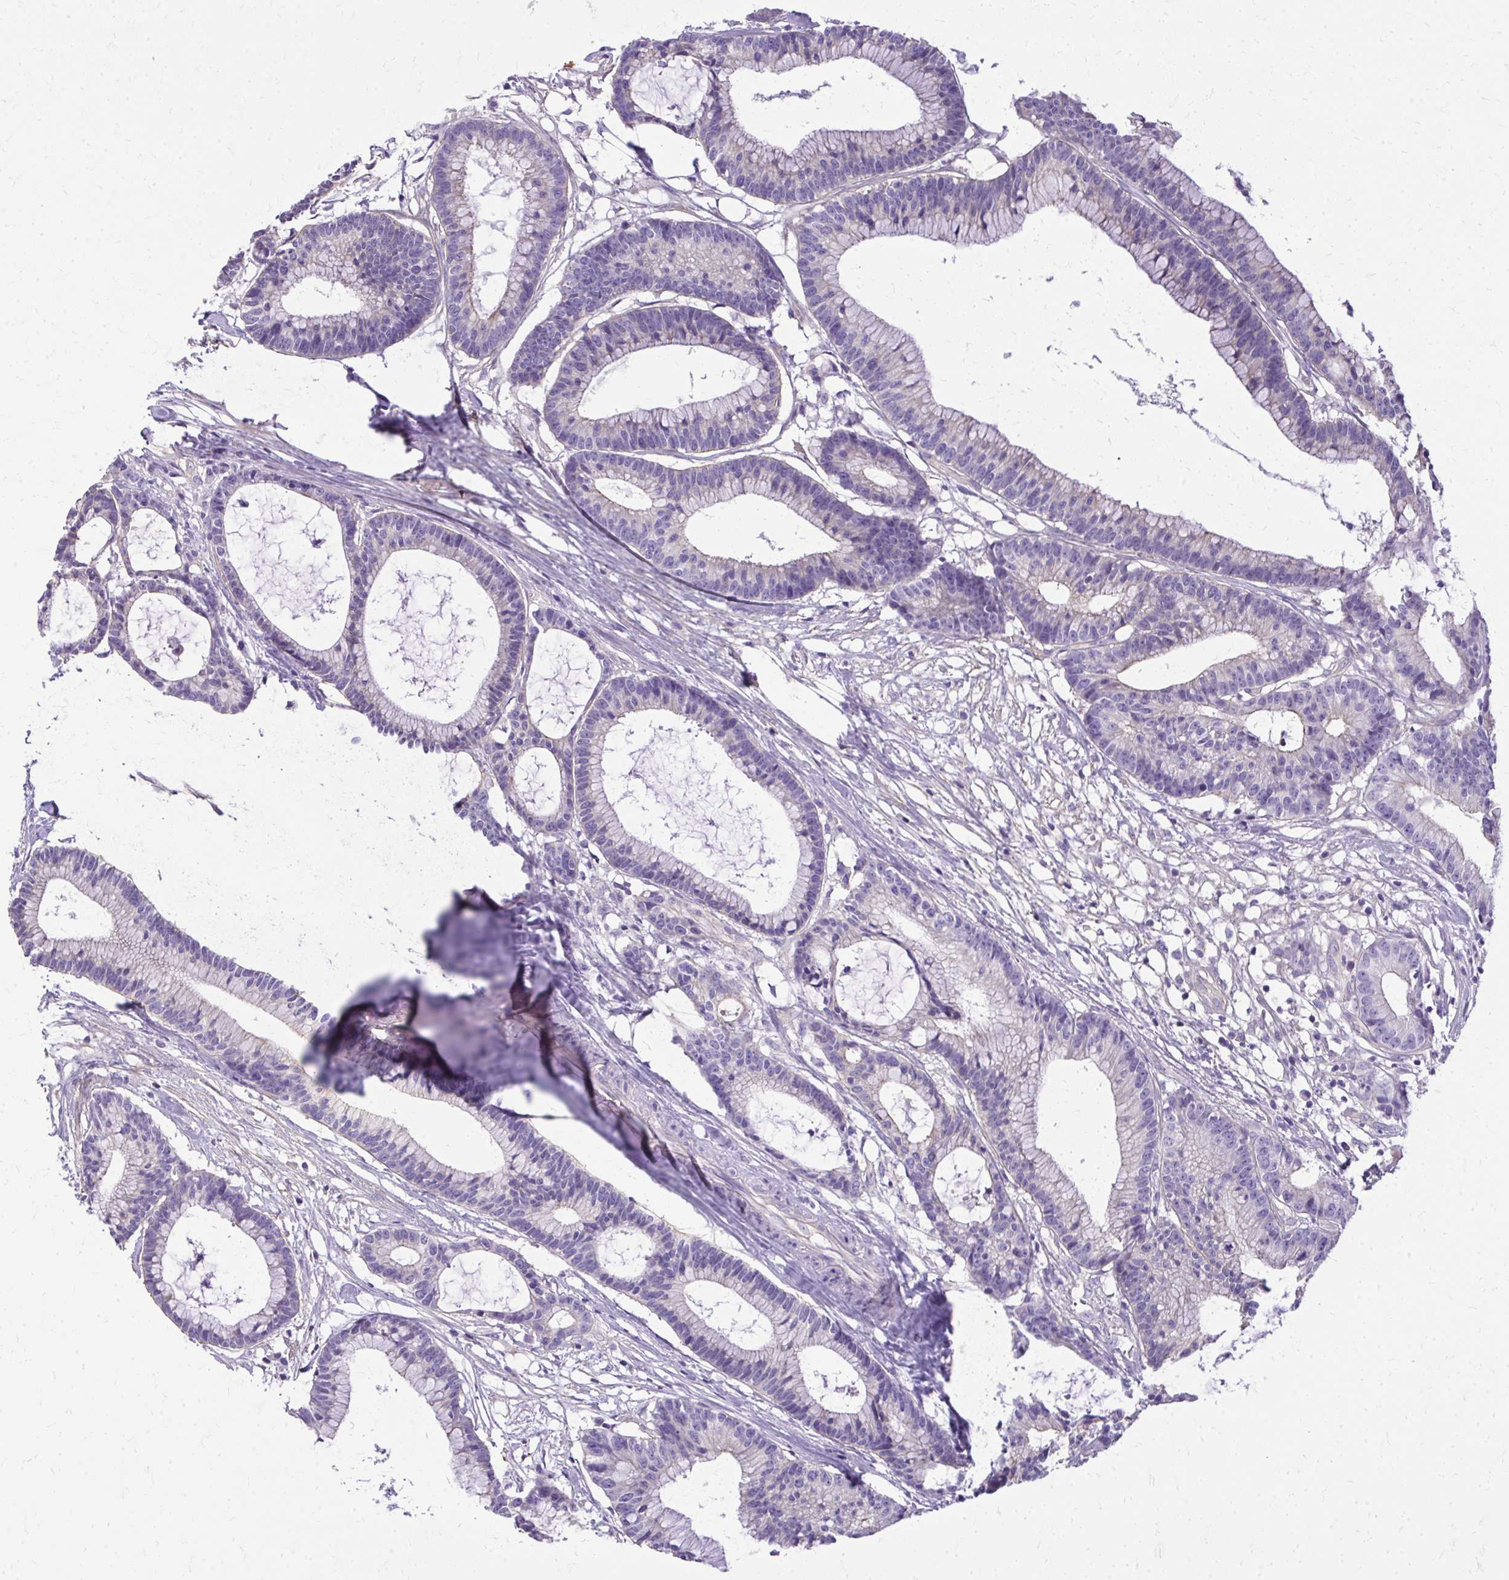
{"staining": {"intensity": "weak", "quantity": "25%-75%", "location": "cytoplasmic/membranous"}, "tissue": "colorectal cancer", "cell_type": "Tumor cells", "image_type": "cancer", "snomed": [{"axis": "morphology", "description": "Adenocarcinoma, NOS"}, {"axis": "topography", "description": "Colon"}], "caption": "Protein expression analysis of human adenocarcinoma (colorectal) reveals weak cytoplasmic/membranous expression in about 25%-75% of tumor cells.", "gene": "RUNDC3B", "patient": {"sex": "female", "age": 78}}